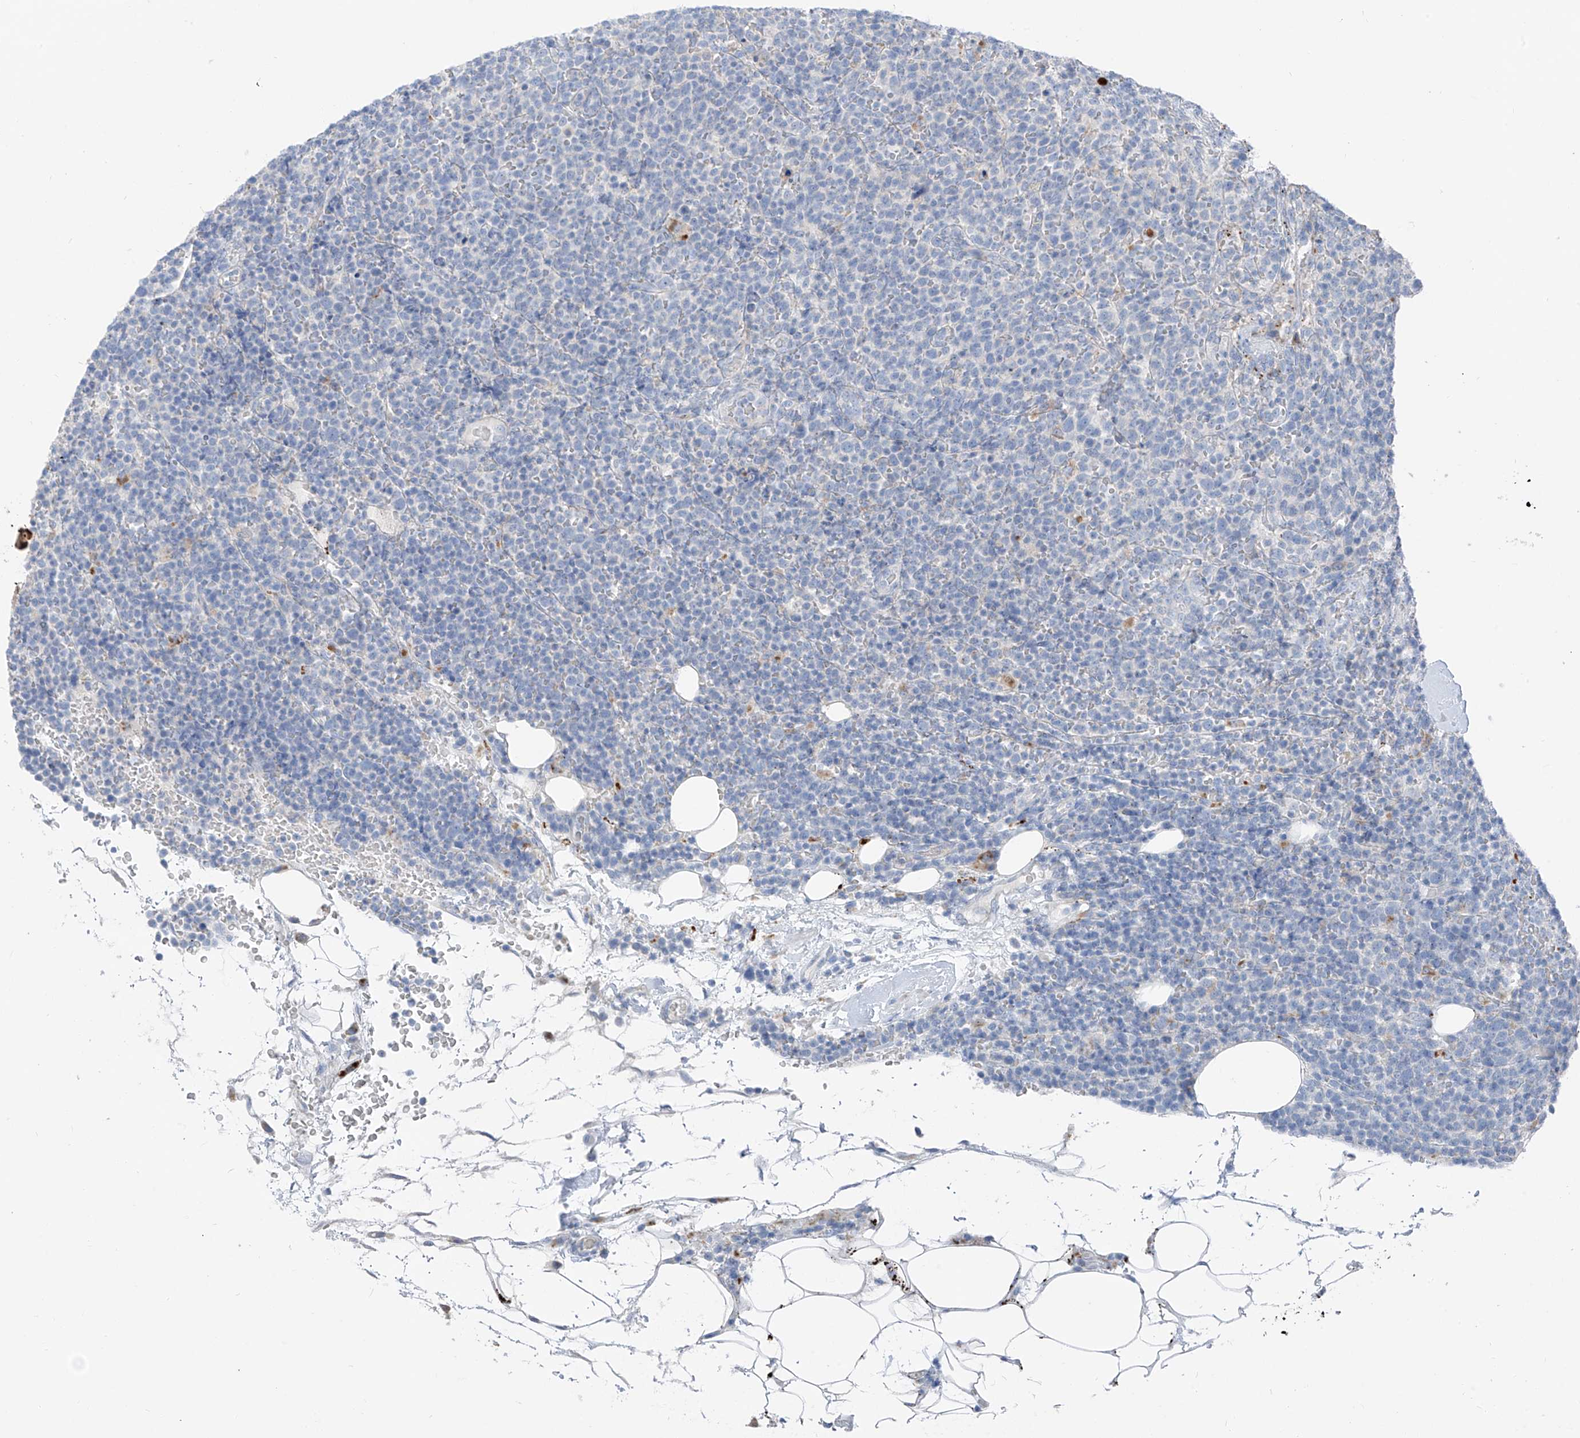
{"staining": {"intensity": "negative", "quantity": "none", "location": "none"}, "tissue": "lymphoma", "cell_type": "Tumor cells", "image_type": "cancer", "snomed": [{"axis": "morphology", "description": "Malignant lymphoma, non-Hodgkin's type, High grade"}, {"axis": "topography", "description": "Lymph node"}], "caption": "The micrograph exhibits no significant expression in tumor cells of high-grade malignant lymphoma, non-Hodgkin's type.", "gene": "GPR137C", "patient": {"sex": "male", "age": 61}}